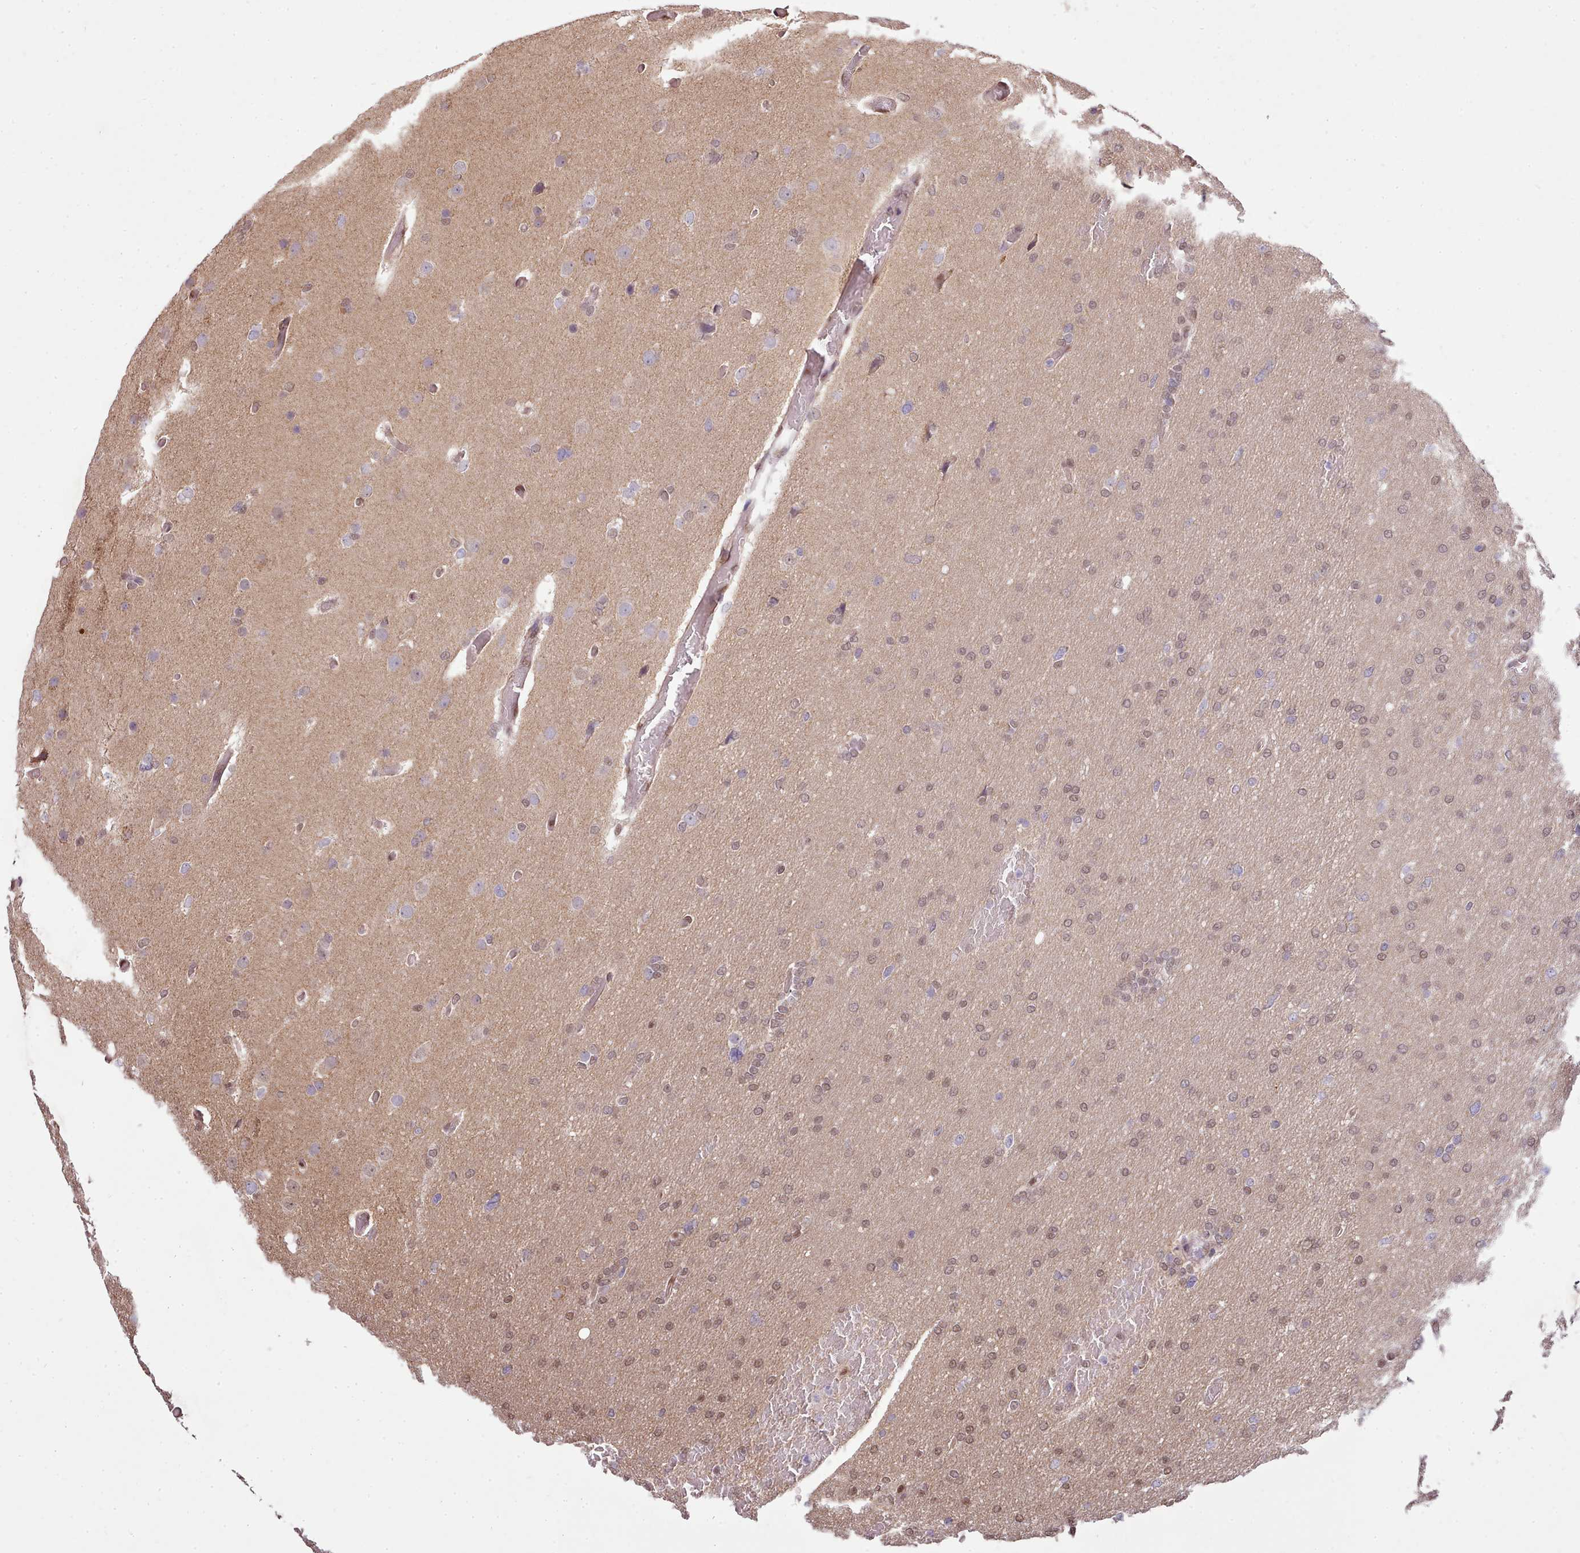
{"staining": {"intensity": "weak", "quantity": "25%-75%", "location": "nuclear"}, "tissue": "glioma", "cell_type": "Tumor cells", "image_type": "cancer", "snomed": [{"axis": "morphology", "description": "Glioma, malignant, High grade"}, {"axis": "topography", "description": "Cerebral cortex"}], "caption": "A brown stain labels weak nuclear positivity of a protein in glioma tumor cells.", "gene": "ARL2BP", "patient": {"sex": "female", "age": 36}}